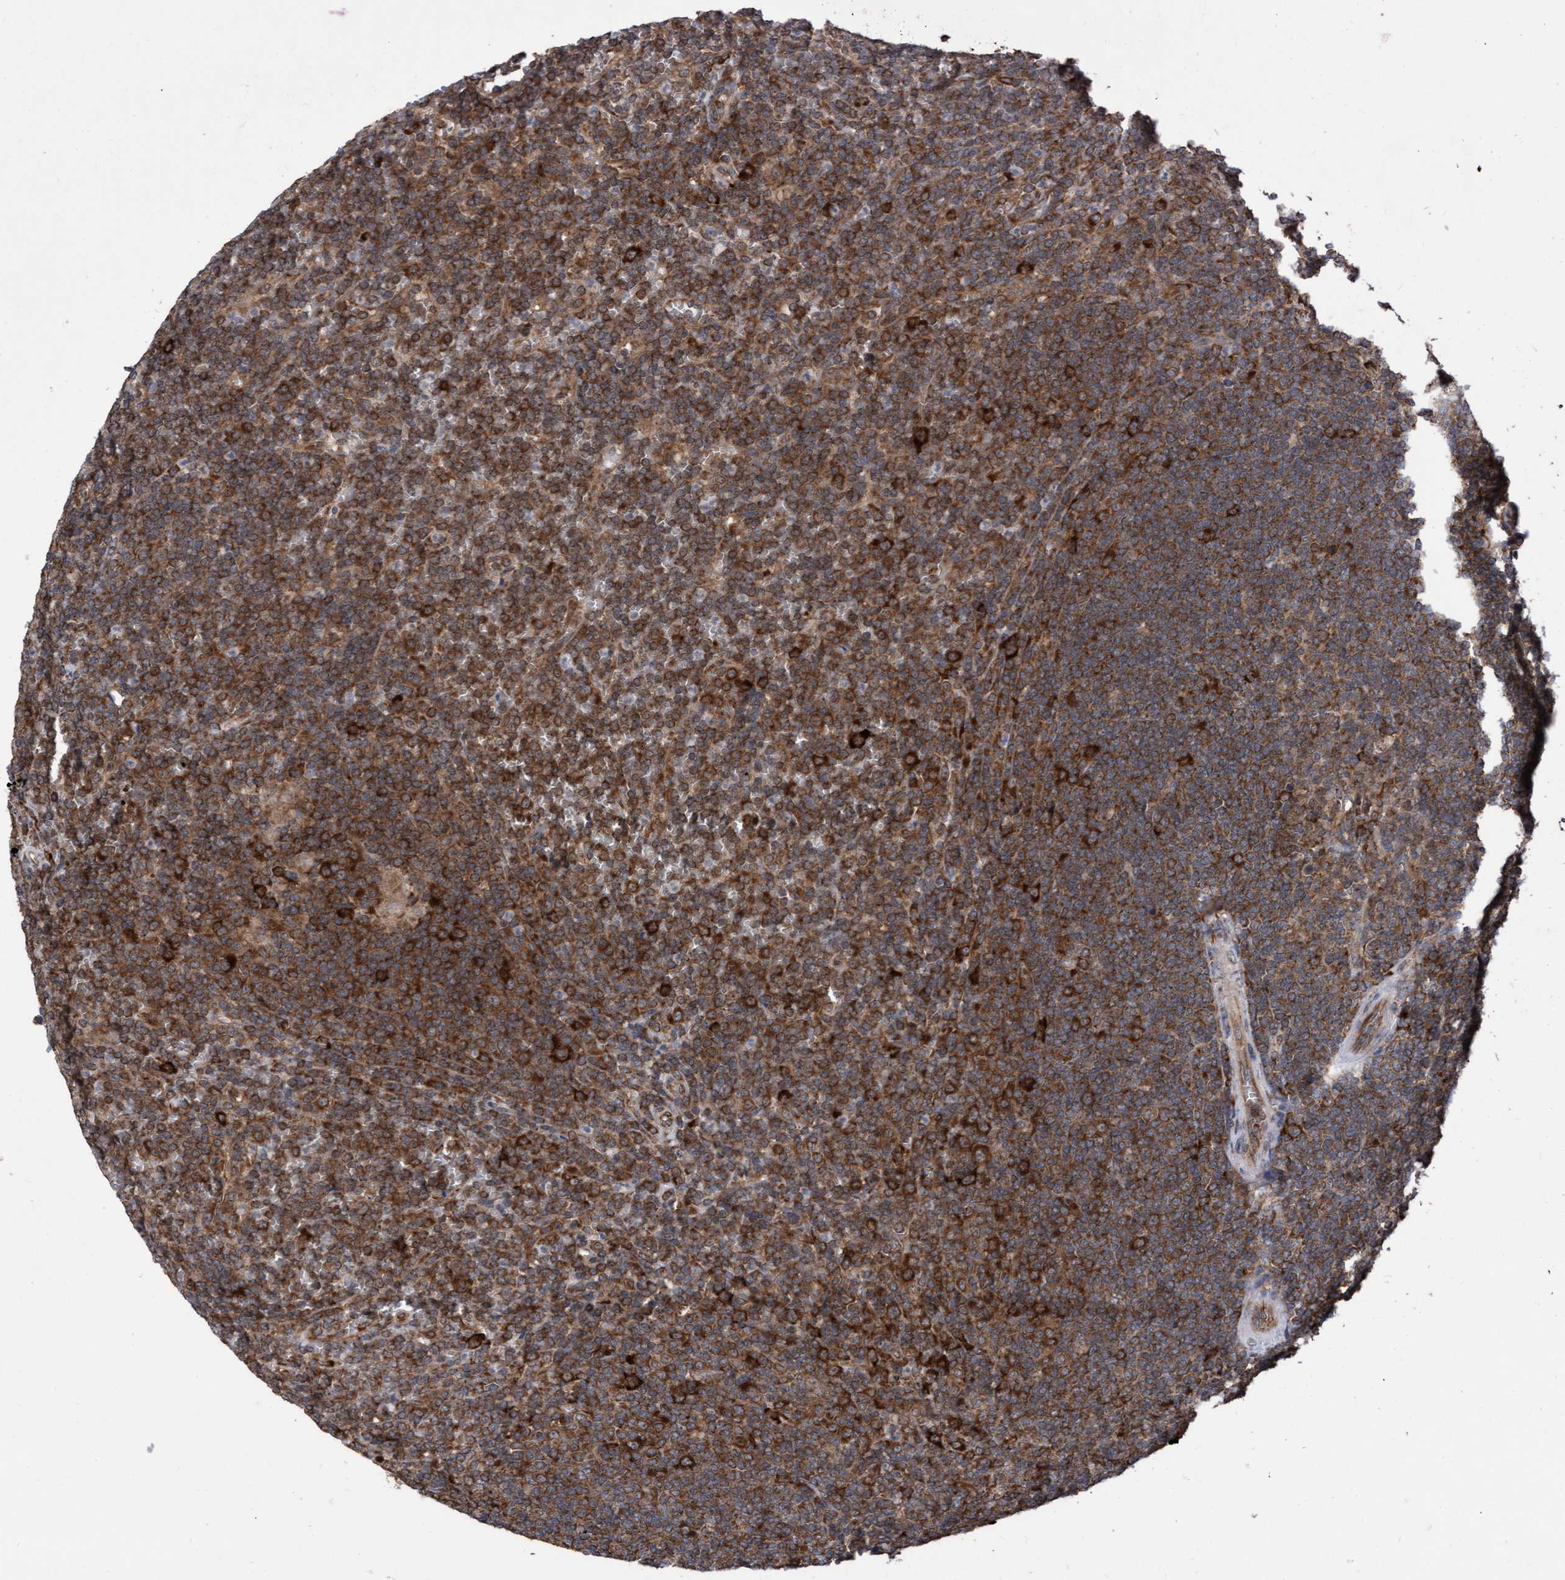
{"staining": {"intensity": "strong", "quantity": ">75%", "location": "cytoplasmic/membranous"}, "tissue": "lymphoma", "cell_type": "Tumor cells", "image_type": "cancer", "snomed": [{"axis": "morphology", "description": "Malignant lymphoma, non-Hodgkin's type, Low grade"}, {"axis": "topography", "description": "Spleen"}], "caption": "DAB (3,3'-diaminobenzidine) immunohistochemical staining of malignant lymphoma, non-Hodgkin's type (low-grade) shows strong cytoplasmic/membranous protein staining in about >75% of tumor cells.", "gene": "ABCF2", "patient": {"sex": "female", "age": 19}}